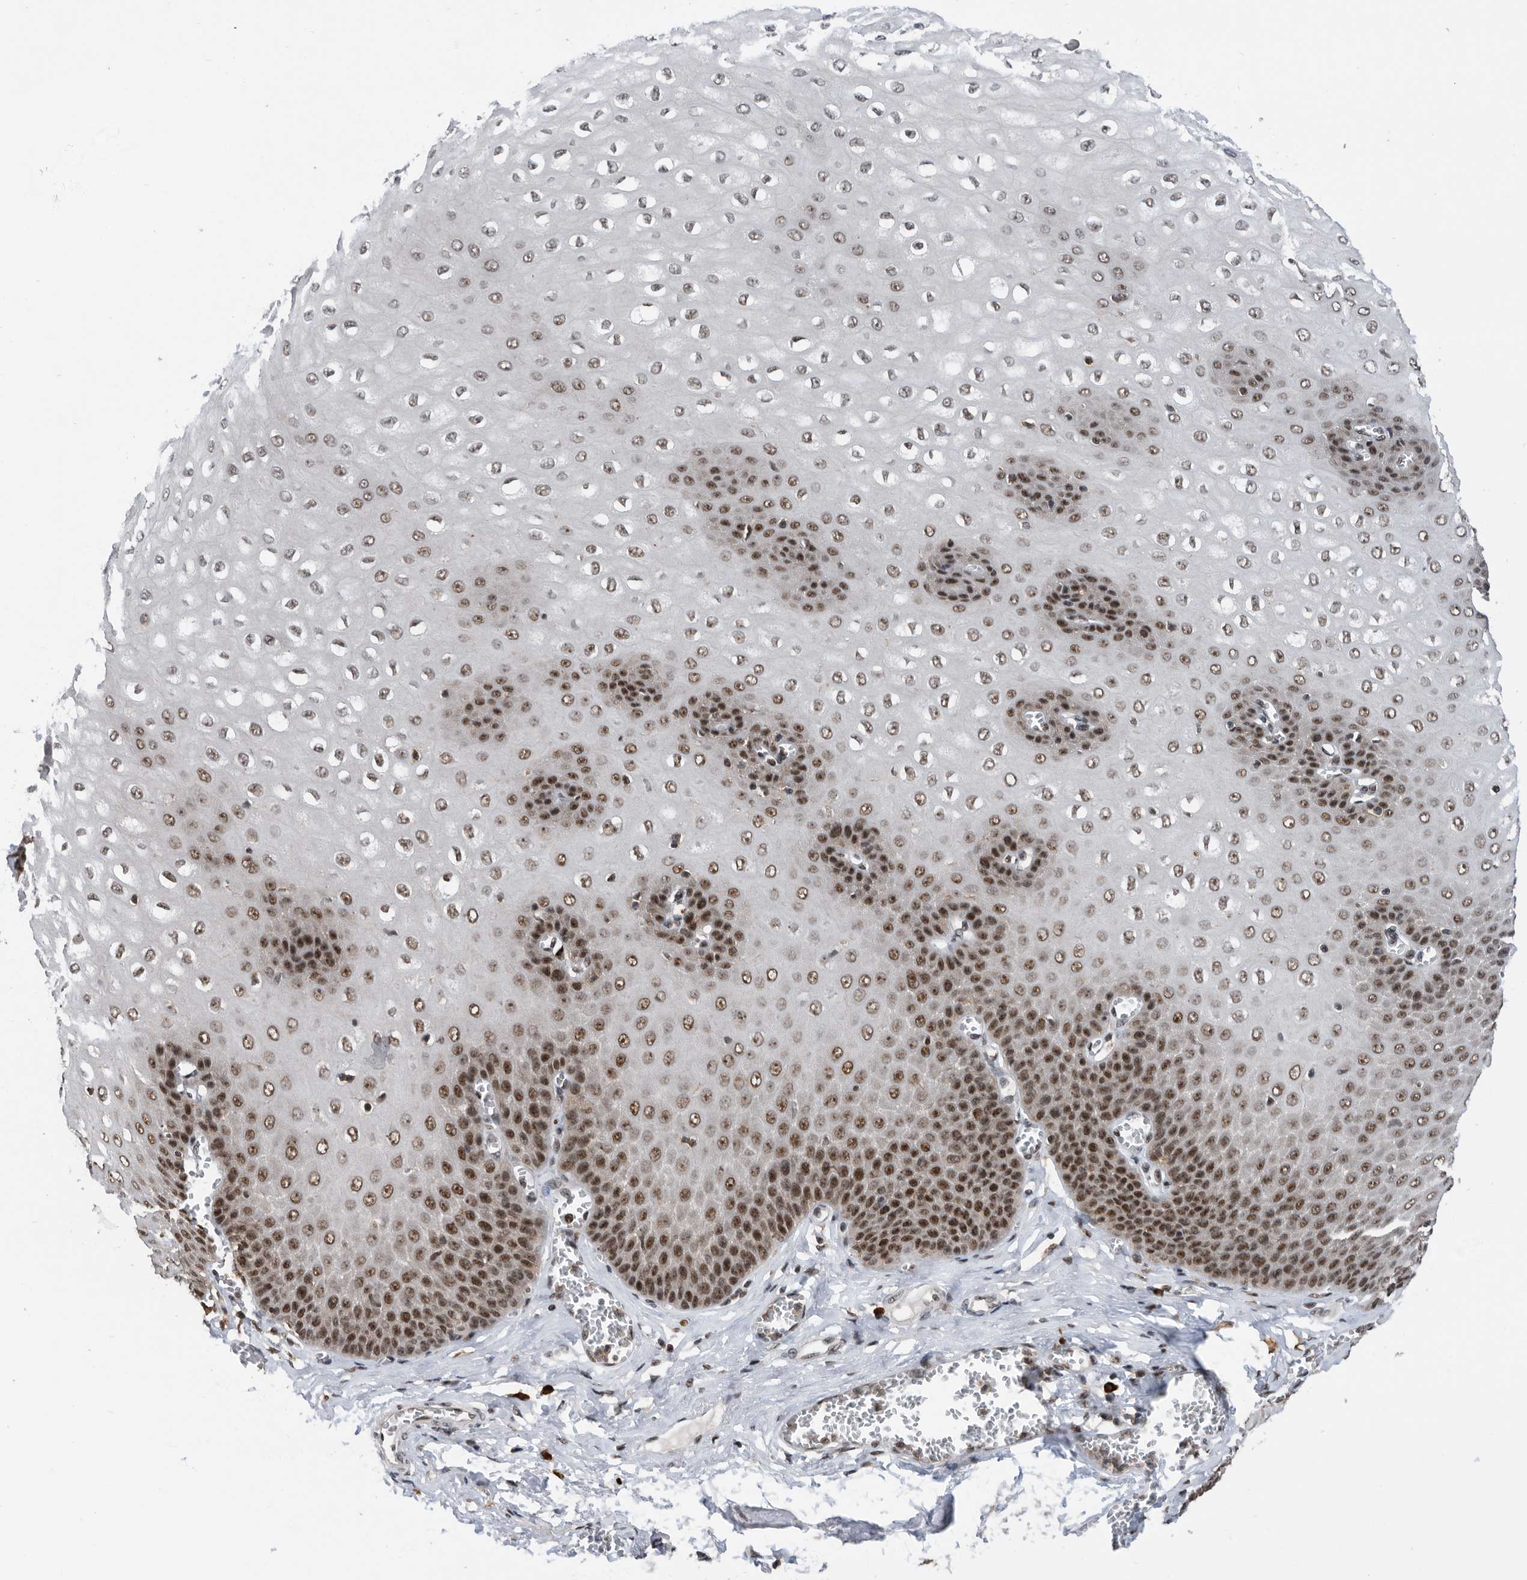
{"staining": {"intensity": "strong", "quantity": ">75%", "location": "nuclear"}, "tissue": "esophagus", "cell_type": "Squamous epithelial cells", "image_type": "normal", "snomed": [{"axis": "morphology", "description": "Normal tissue, NOS"}, {"axis": "topography", "description": "Esophagus"}], "caption": "Immunohistochemistry (IHC) staining of unremarkable esophagus, which demonstrates high levels of strong nuclear expression in approximately >75% of squamous epithelial cells indicating strong nuclear protein staining. The staining was performed using DAB (brown) for protein detection and nuclei were counterstained in hematoxylin (blue).", "gene": "ZNF260", "patient": {"sex": "male", "age": 60}}